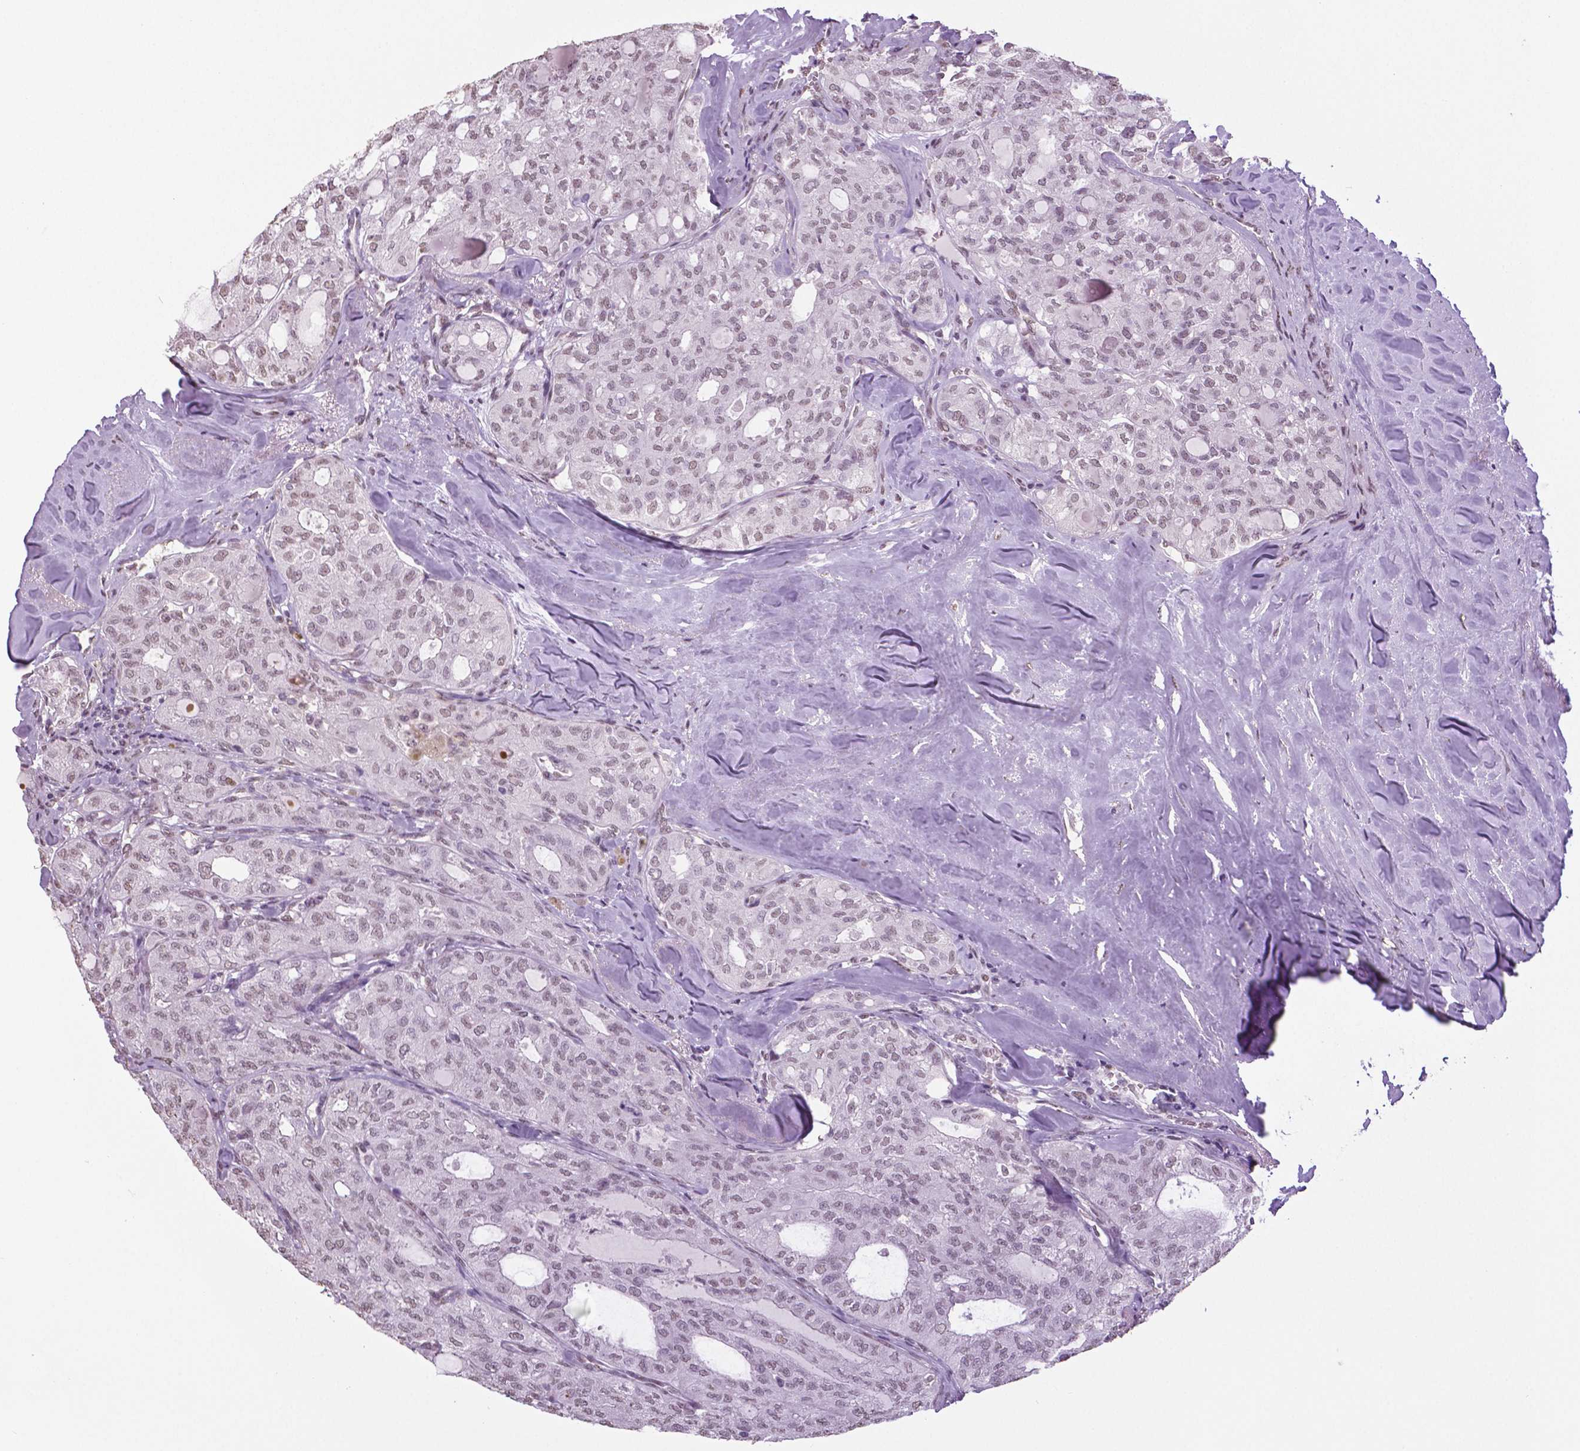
{"staining": {"intensity": "weak", "quantity": "<25%", "location": "nuclear"}, "tissue": "thyroid cancer", "cell_type": "Tumor cells", "image_type": "cancer", "snomed": [{"axis": "morphology", "description": "Follicular adenoma carcinoma, NOS"}, {"axis": "topography", "description": "Thyroid gland"}], "caption": "The photomicrograph exhibits no significant expression in tumor cells of thyroid cancer (follicular adenoma carcinoma).", "gene": "IGF2BP1", "patient": {"sex": "male", "age": 75}}